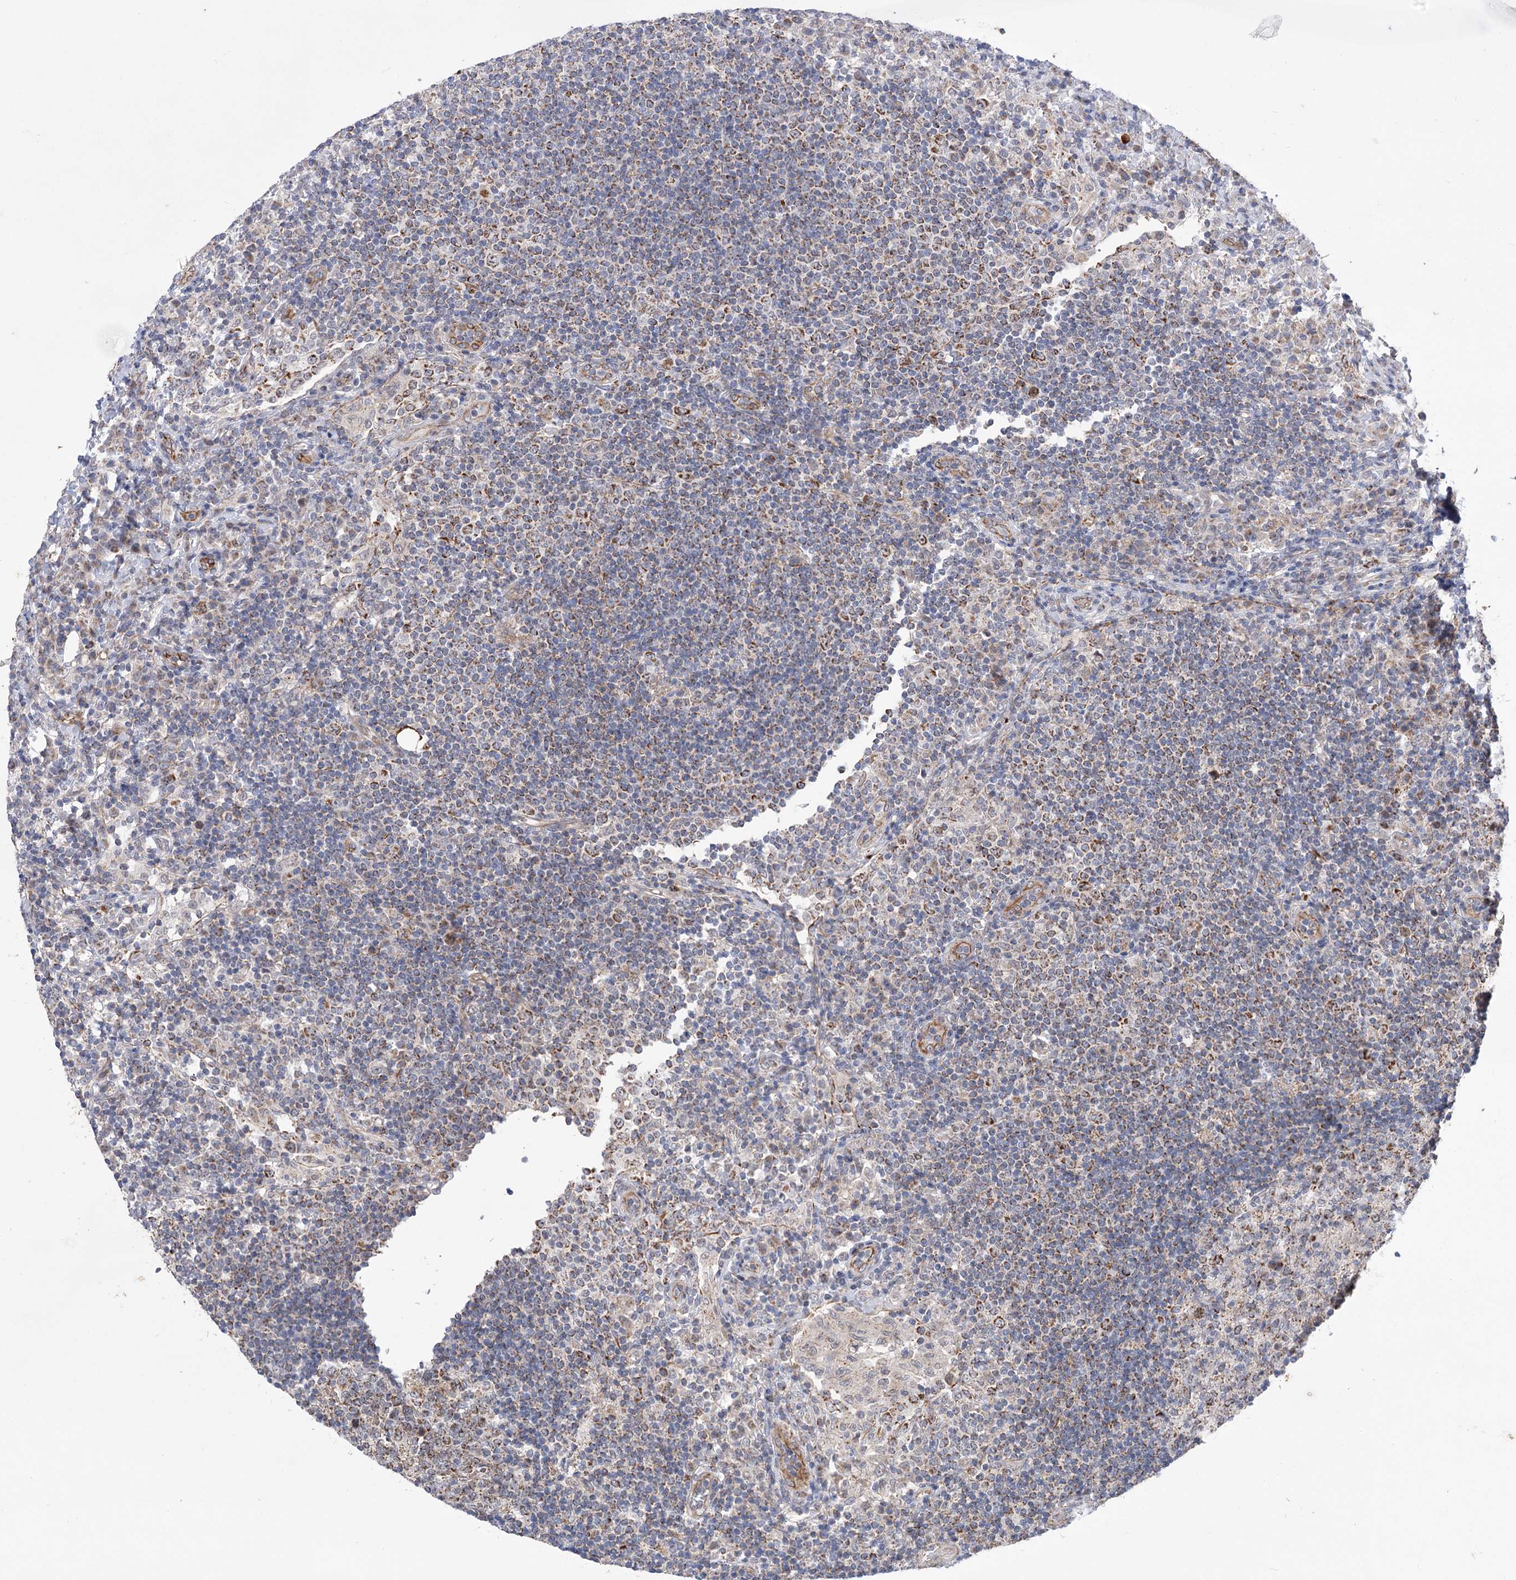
{"staining": {"intensity": "moderate", "quantity": "<25%", "location": "cytoplasmic/membranous"}, "tissue": "lymph node", "cell_type": "Germinal center cells", "image_type": "normal", "snomed": [{"axis": "morphology", "description": "Normal tissue, NOS"}, {"axis": "topography", "description": "Lymph node"}], "caption": "Immunohistochemical staining of unremarkable human lymph node displays <25% levels of moderate cytoplasmic/membranous protein expression in about <25% of germinal center cells.", "gene": "ECHDC3", "patient": {"sex": "female", "age": 53}}